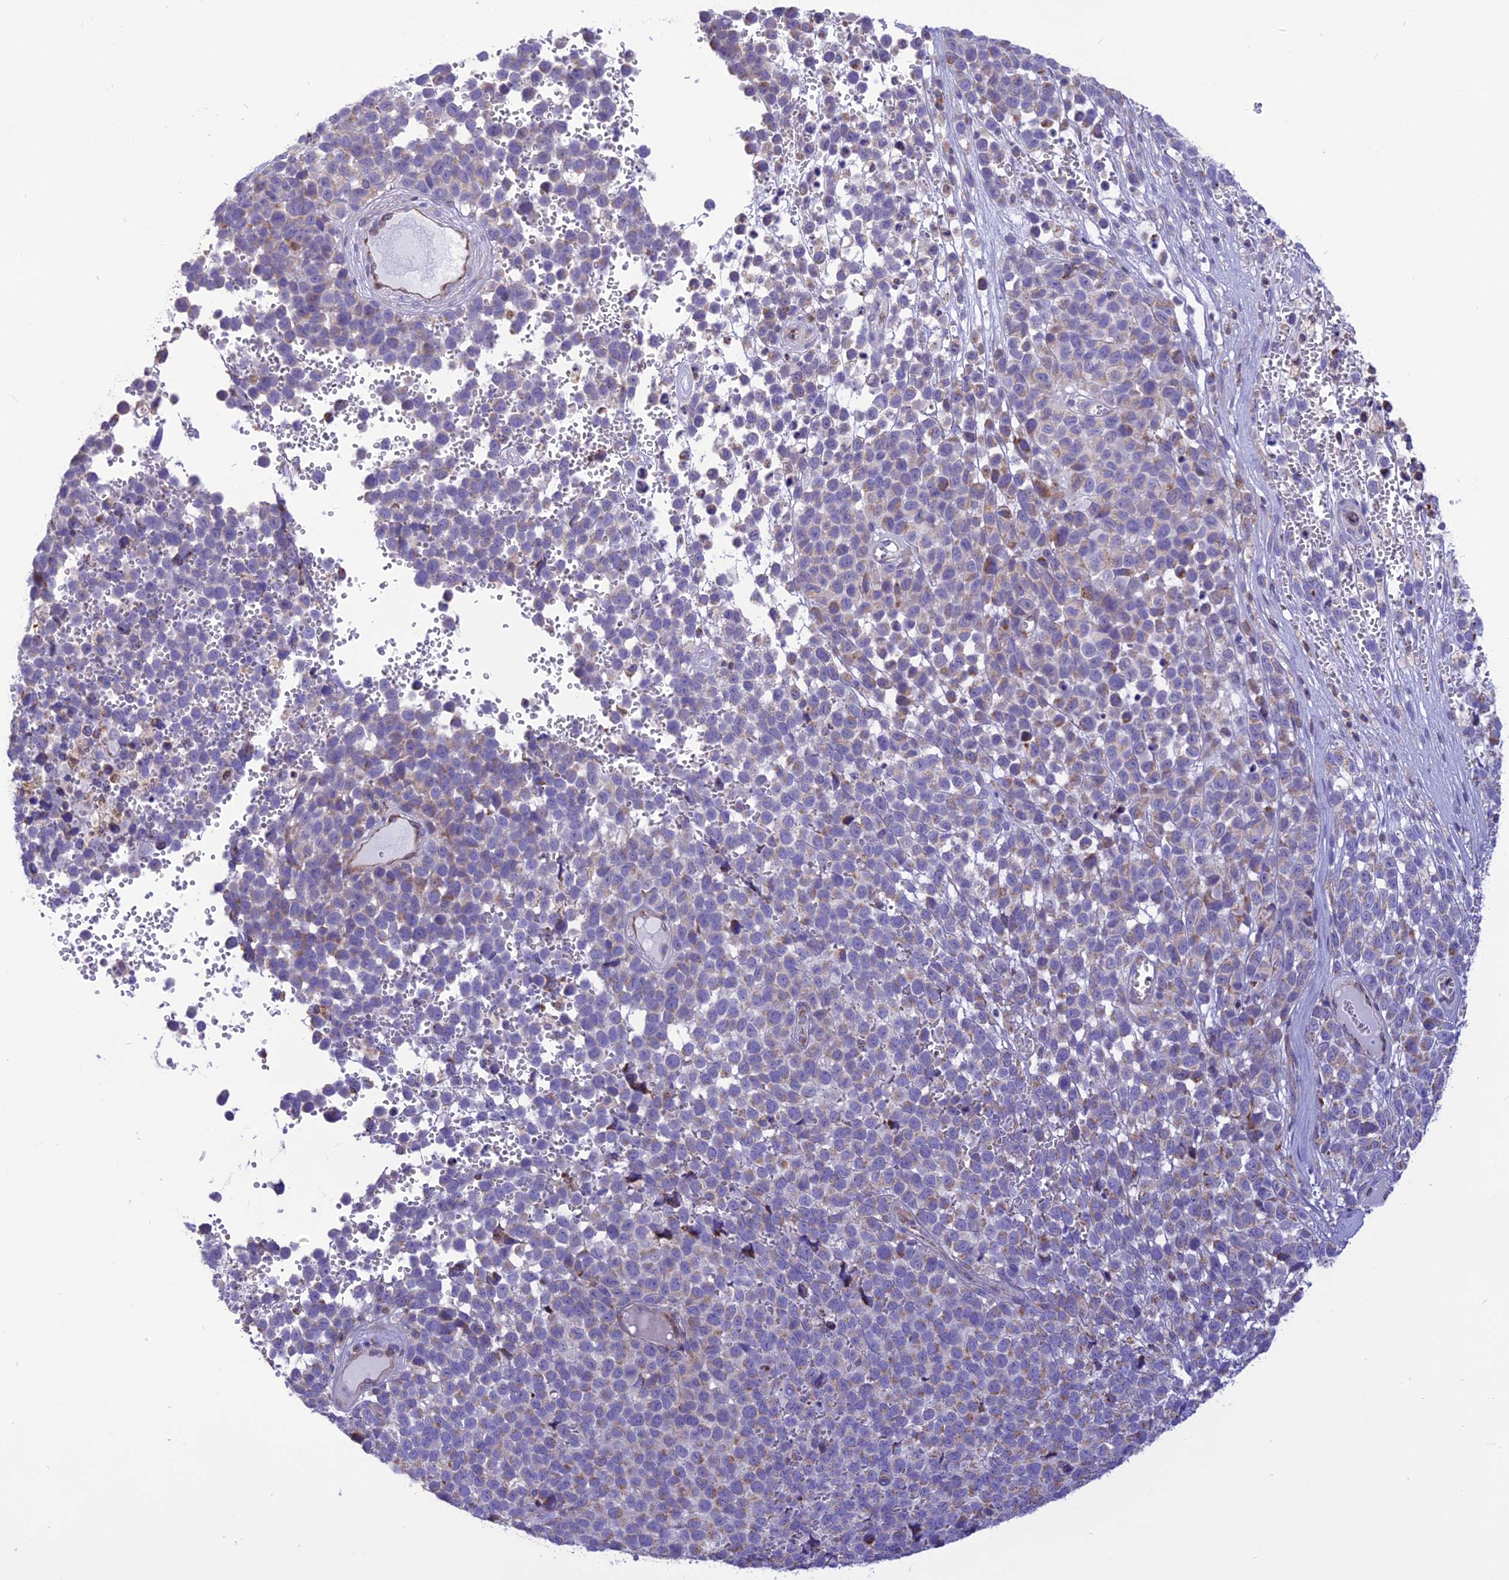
{"staining": {"intensity": "weak", "quantity": "25%-75%", "location": "cytoplasmic/membranous"}, "tissue": "melanoma", "cell_type": "Tumor cells", "image_type": "cancer", "snomed": [{"axis": "morphology", "description": "Malignant melanoma, NOS"}, {"axis": "topography", "description": "Nose, NOS"}], "caption": "Tumor cells demonstrate low levels of weak cytoplasmic/membranous expression in about 25%-75% of cells in malignant melanoma. The staining was performed using DAB, with brown indicating positive protein expression. Nuclei are stained blue with hematoxylin.", "gene": "DOC2B", "patient": {"sex": "female", "age": 48}}